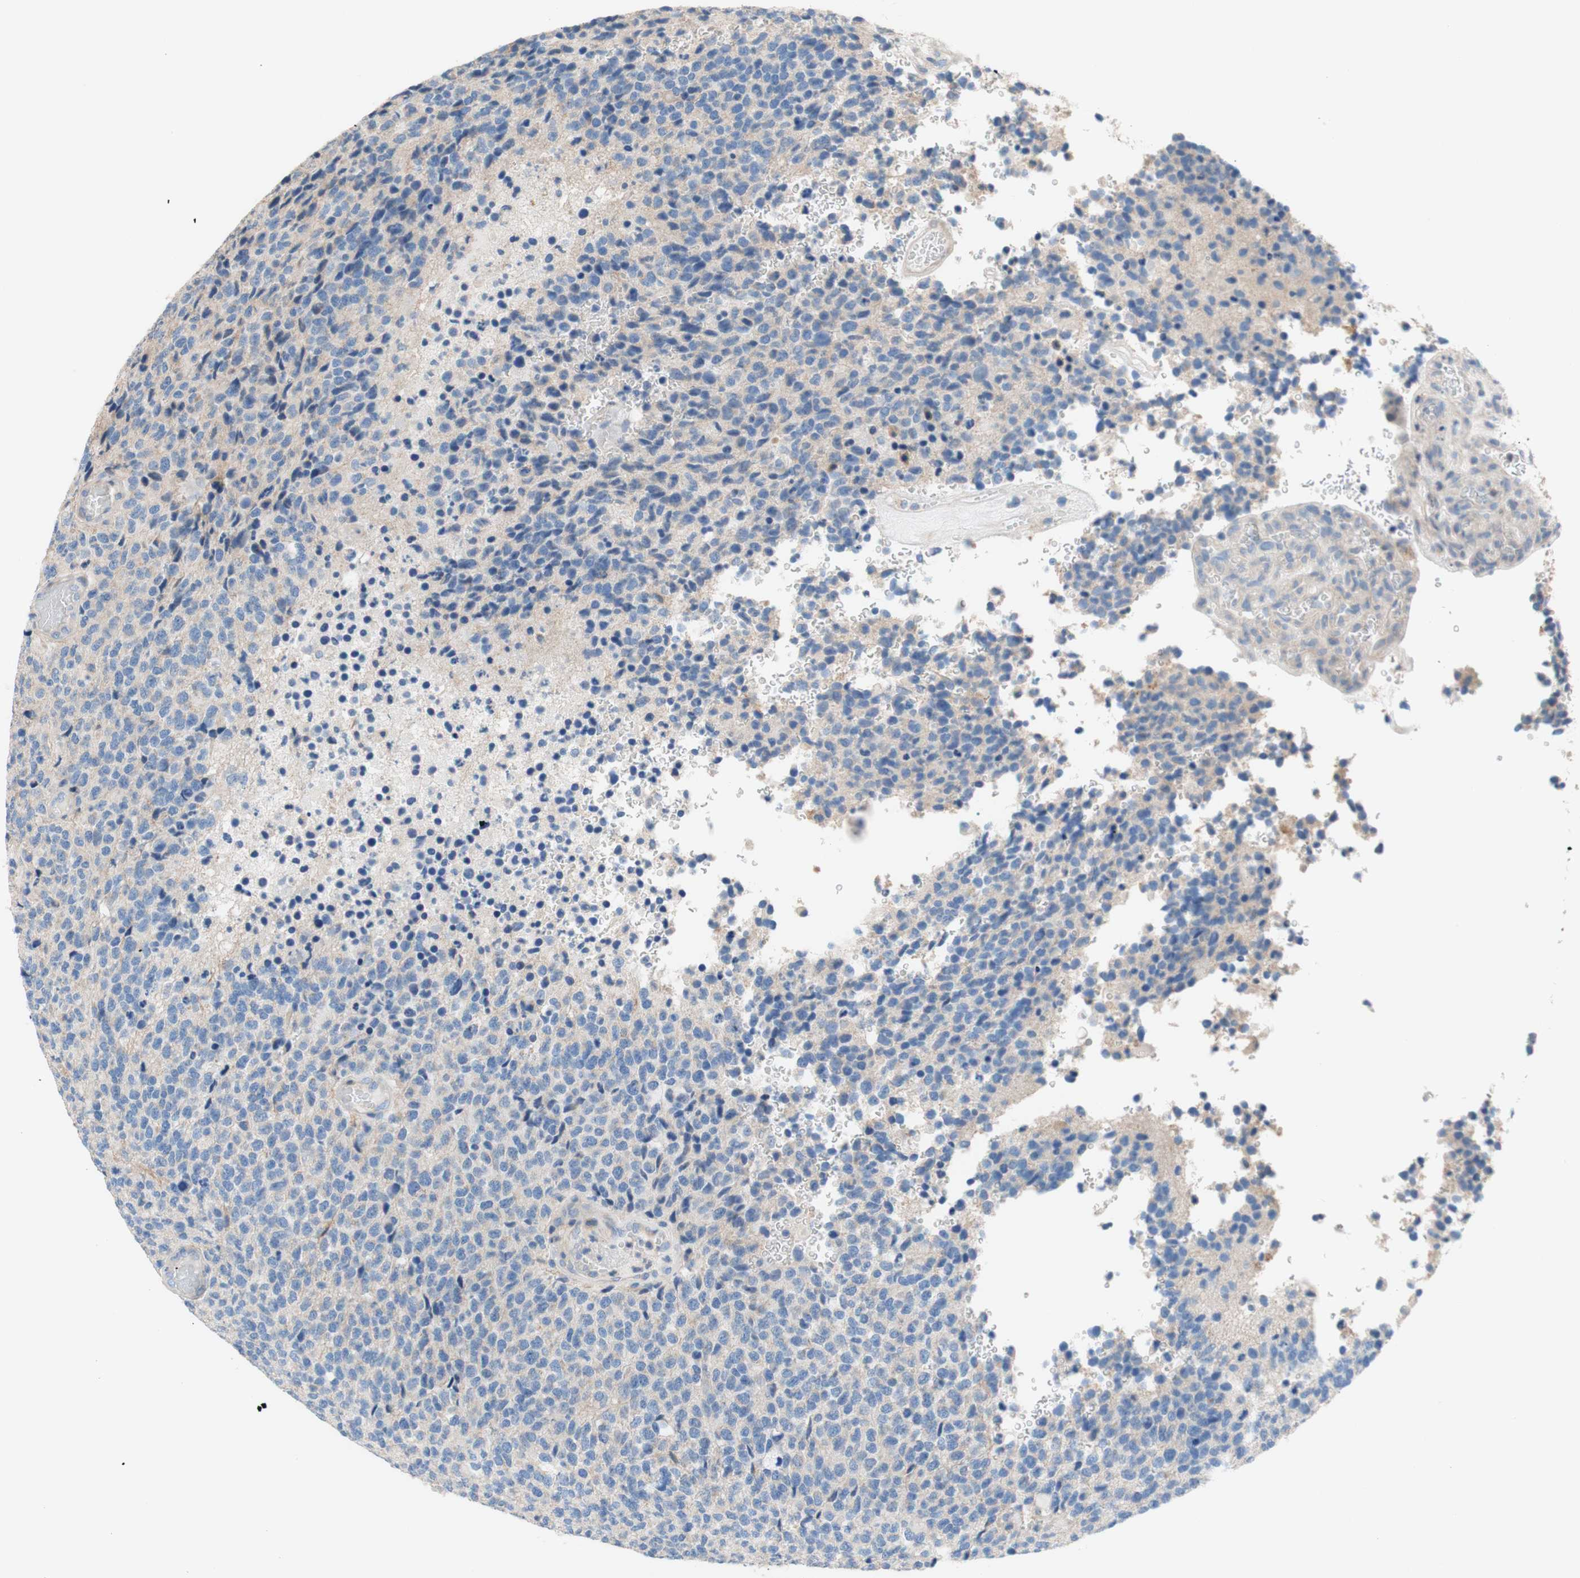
{"staining": {"intensity": "negative", "quantity": "none", "location": "none"}, "tissue": "glioma", "cell_type": "Tumor cells", "image_type": "cancer", "snomed": [{"axis": "morphology", "description": "Glioma, malignant, High grade"}, {"axis": "topography", "description": "pancreas cauda"}], "caption": "Tumor cells show no significant expression in glioma.", "gene": "F3", "patient": {"sex": "male", "age": 60}}